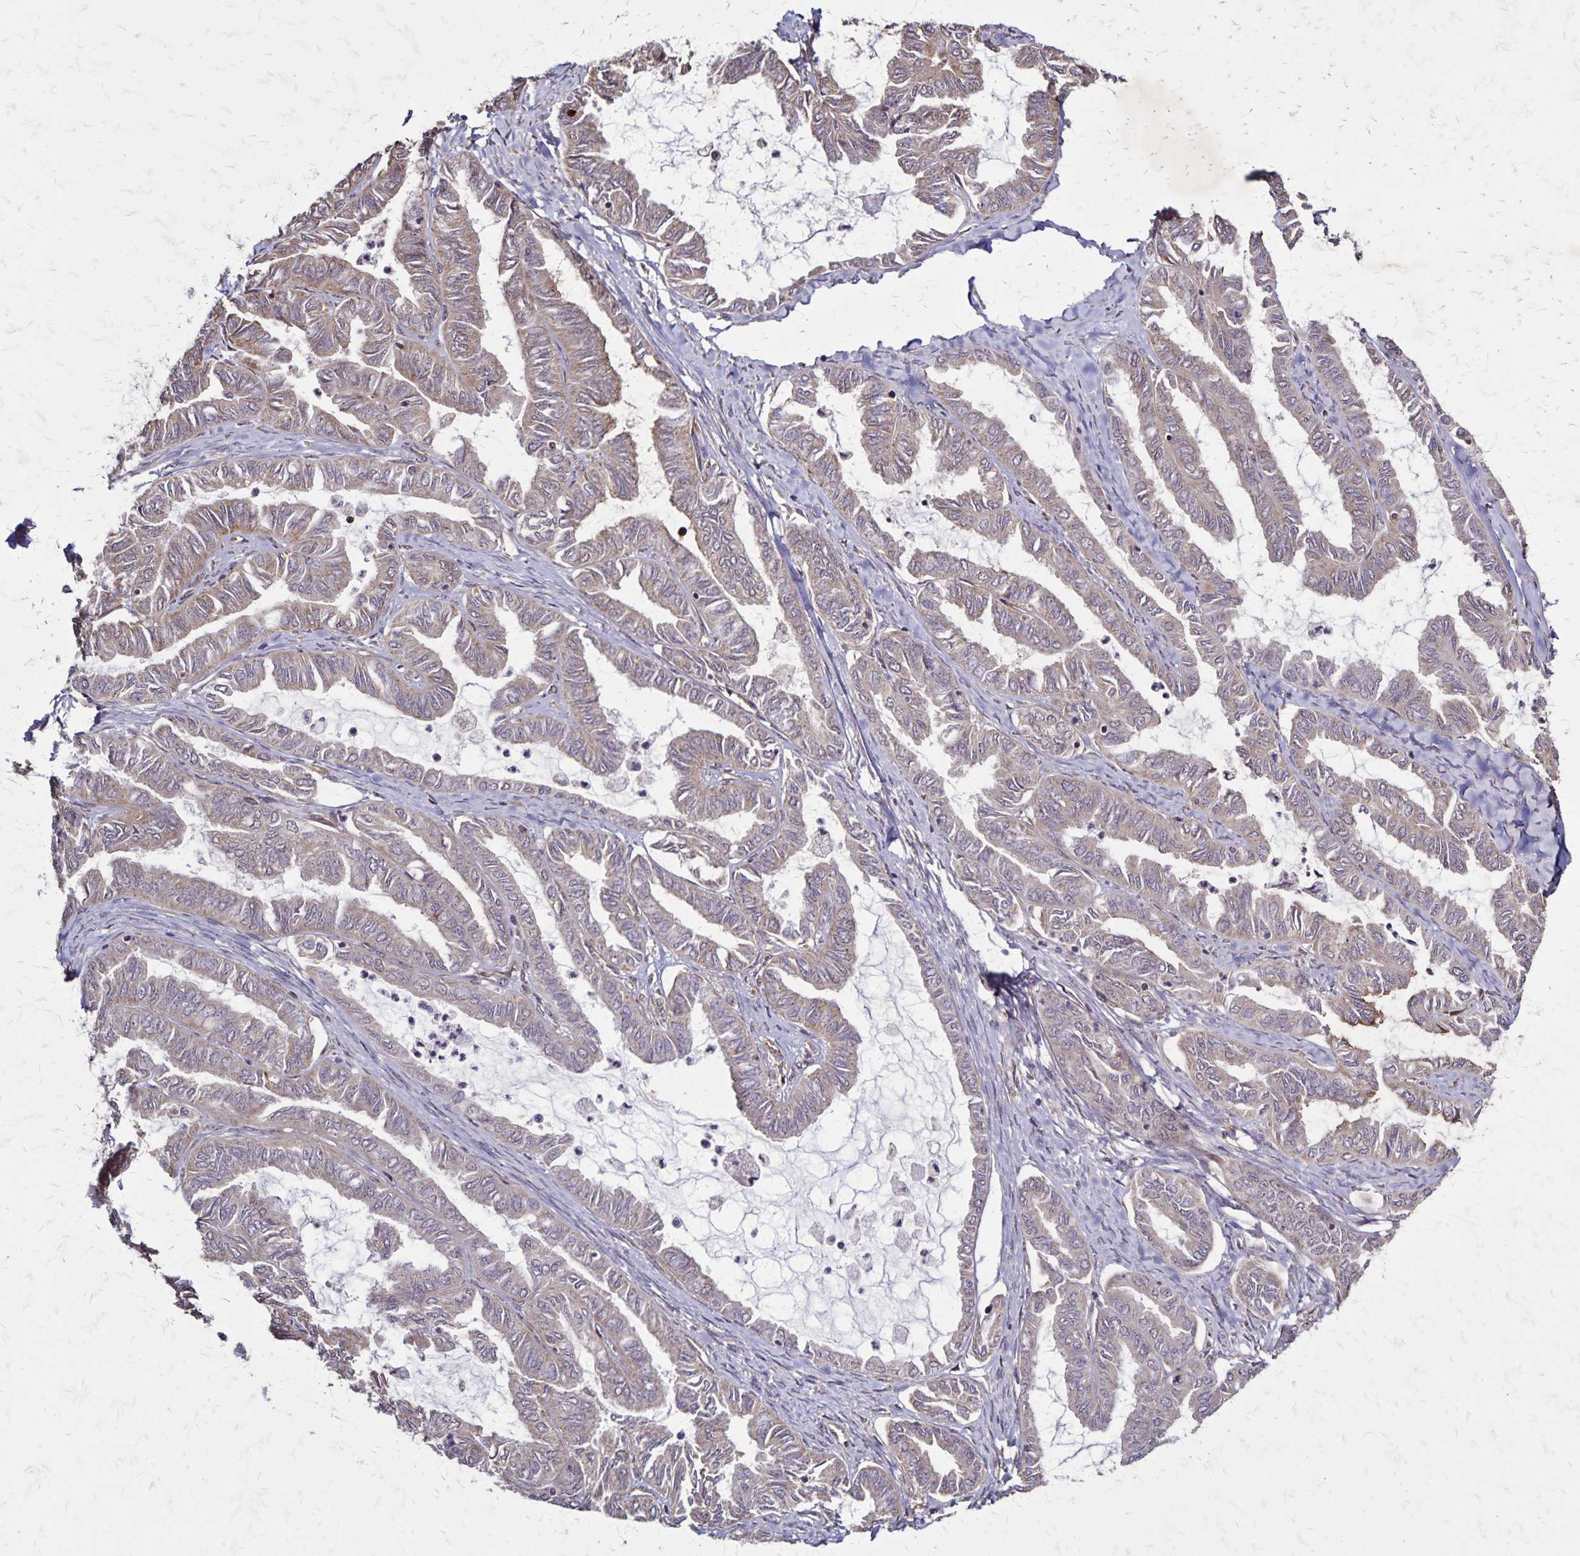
{"staining": {"intensity": "weak", "quantity": "25%-75%", "location": "cytoplasmic/membranous"}, "tissue": "ovarian cancer", "cell_type": "Tumor cells", "image_type": "cancer", "snomed": [{"axis": "morphology", "description": "Carcinoma, endometroid"}, {"axis": "topography", "description": "Ovary"}], "caption": "High-power microscopy captured an immunohistochemistry (IHC) image of ovarian cancer, revealing weak cytoplasmic/membranous expression in approximately 25%-75% of tumor cells.", "gene": "NFS1", "patient": {"sex": "female", "age": 70}}